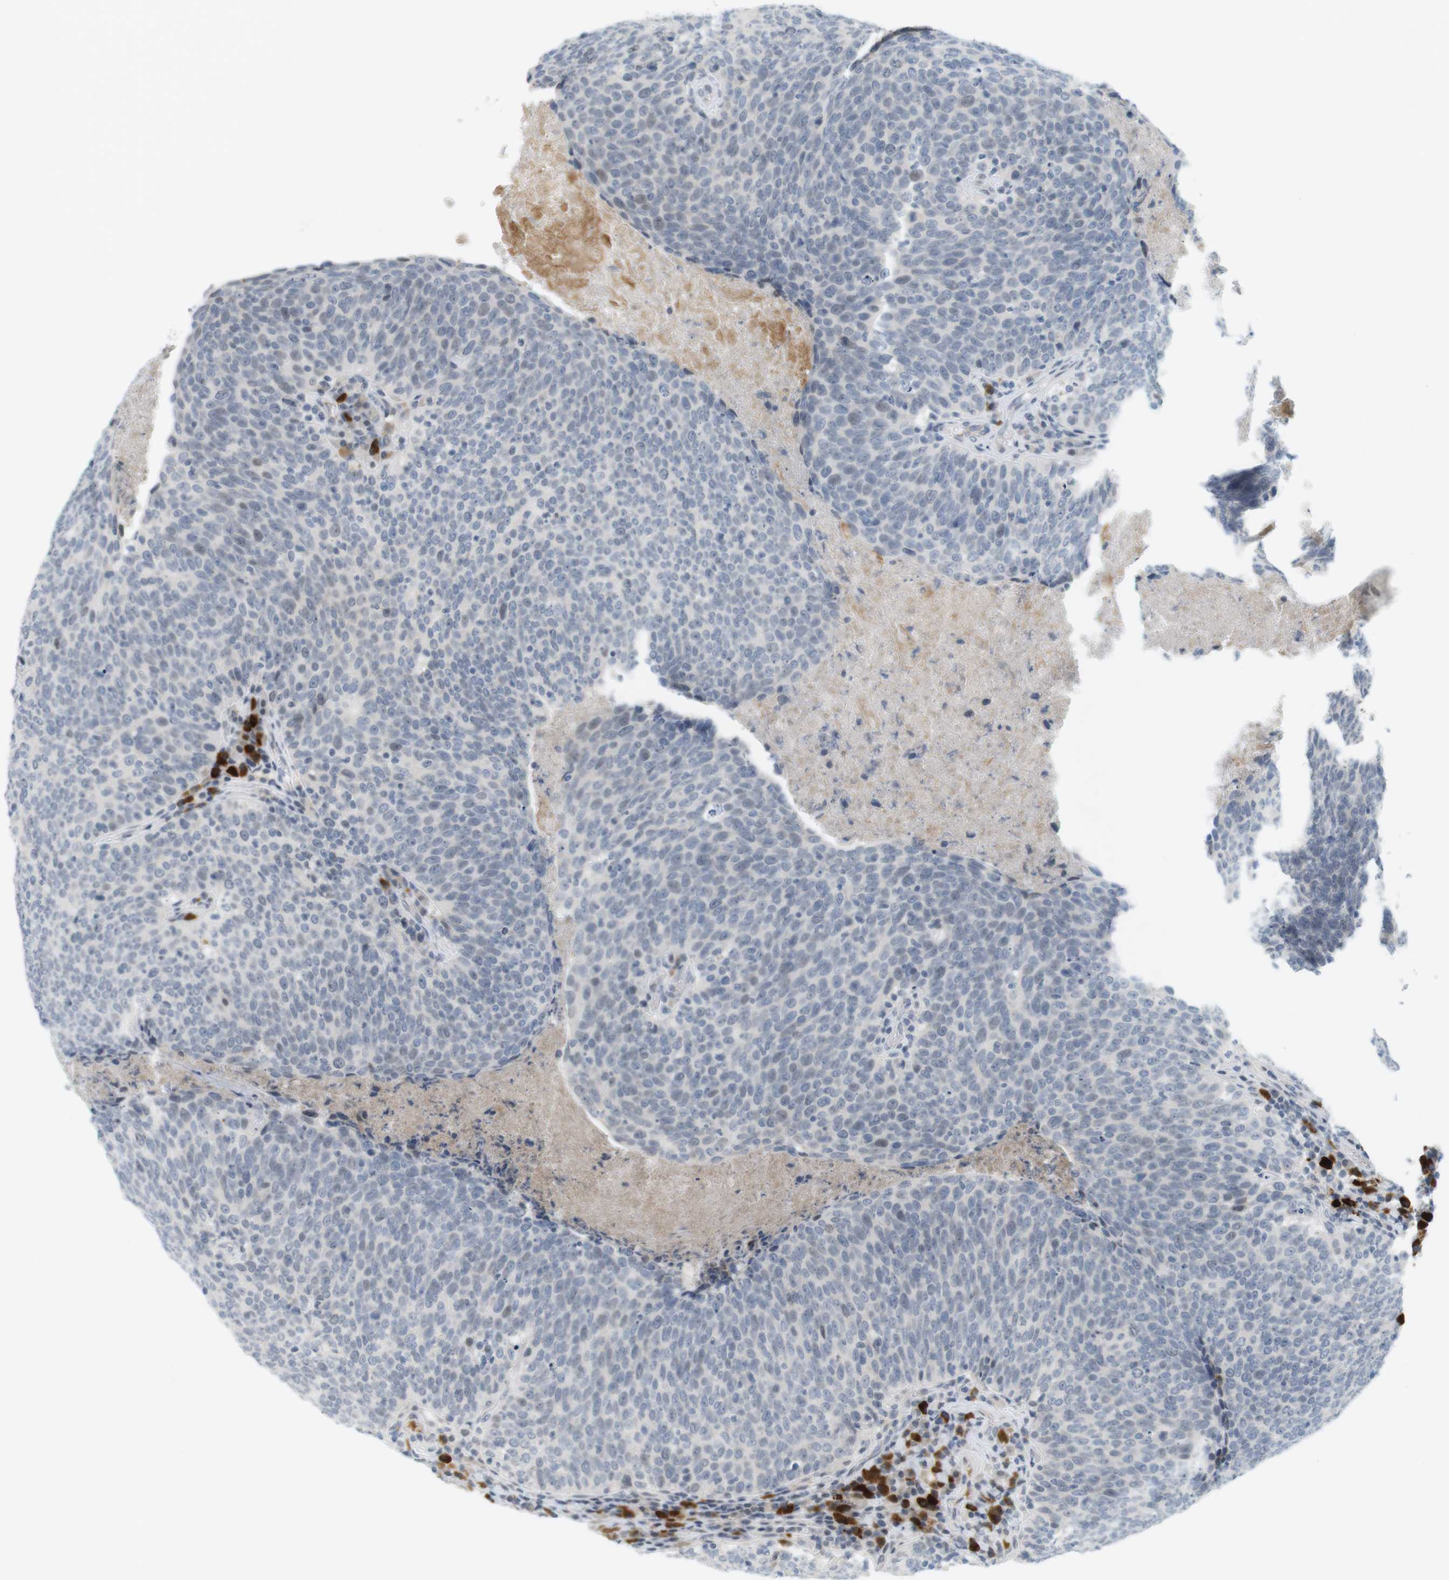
{"staining": {"intensity": "weak", "quantity": "<25%", "location": "nuclear"}, "tissue": "head and neck cancer", "cell_type": "Tumor cells", "image_type": "cancer", "snomed": [{"axis": "morphology", "description": "Squamous cell carcinoma, NOS"}, {"axis": "morphology", "description": "Squamous cell carcinoma, metastatic, NOS"}, {"axis": "topography", "description": "Lymph node"}, {"axis": "topography", "description": "Head-Neck"}], "caption": "Head and neck squamous cell carcinoma was stained to show a protein in brown. There is no significant expression in tumor cells.", "gene": "DMC1", "patient": {"sex": "male", "age": 62}}